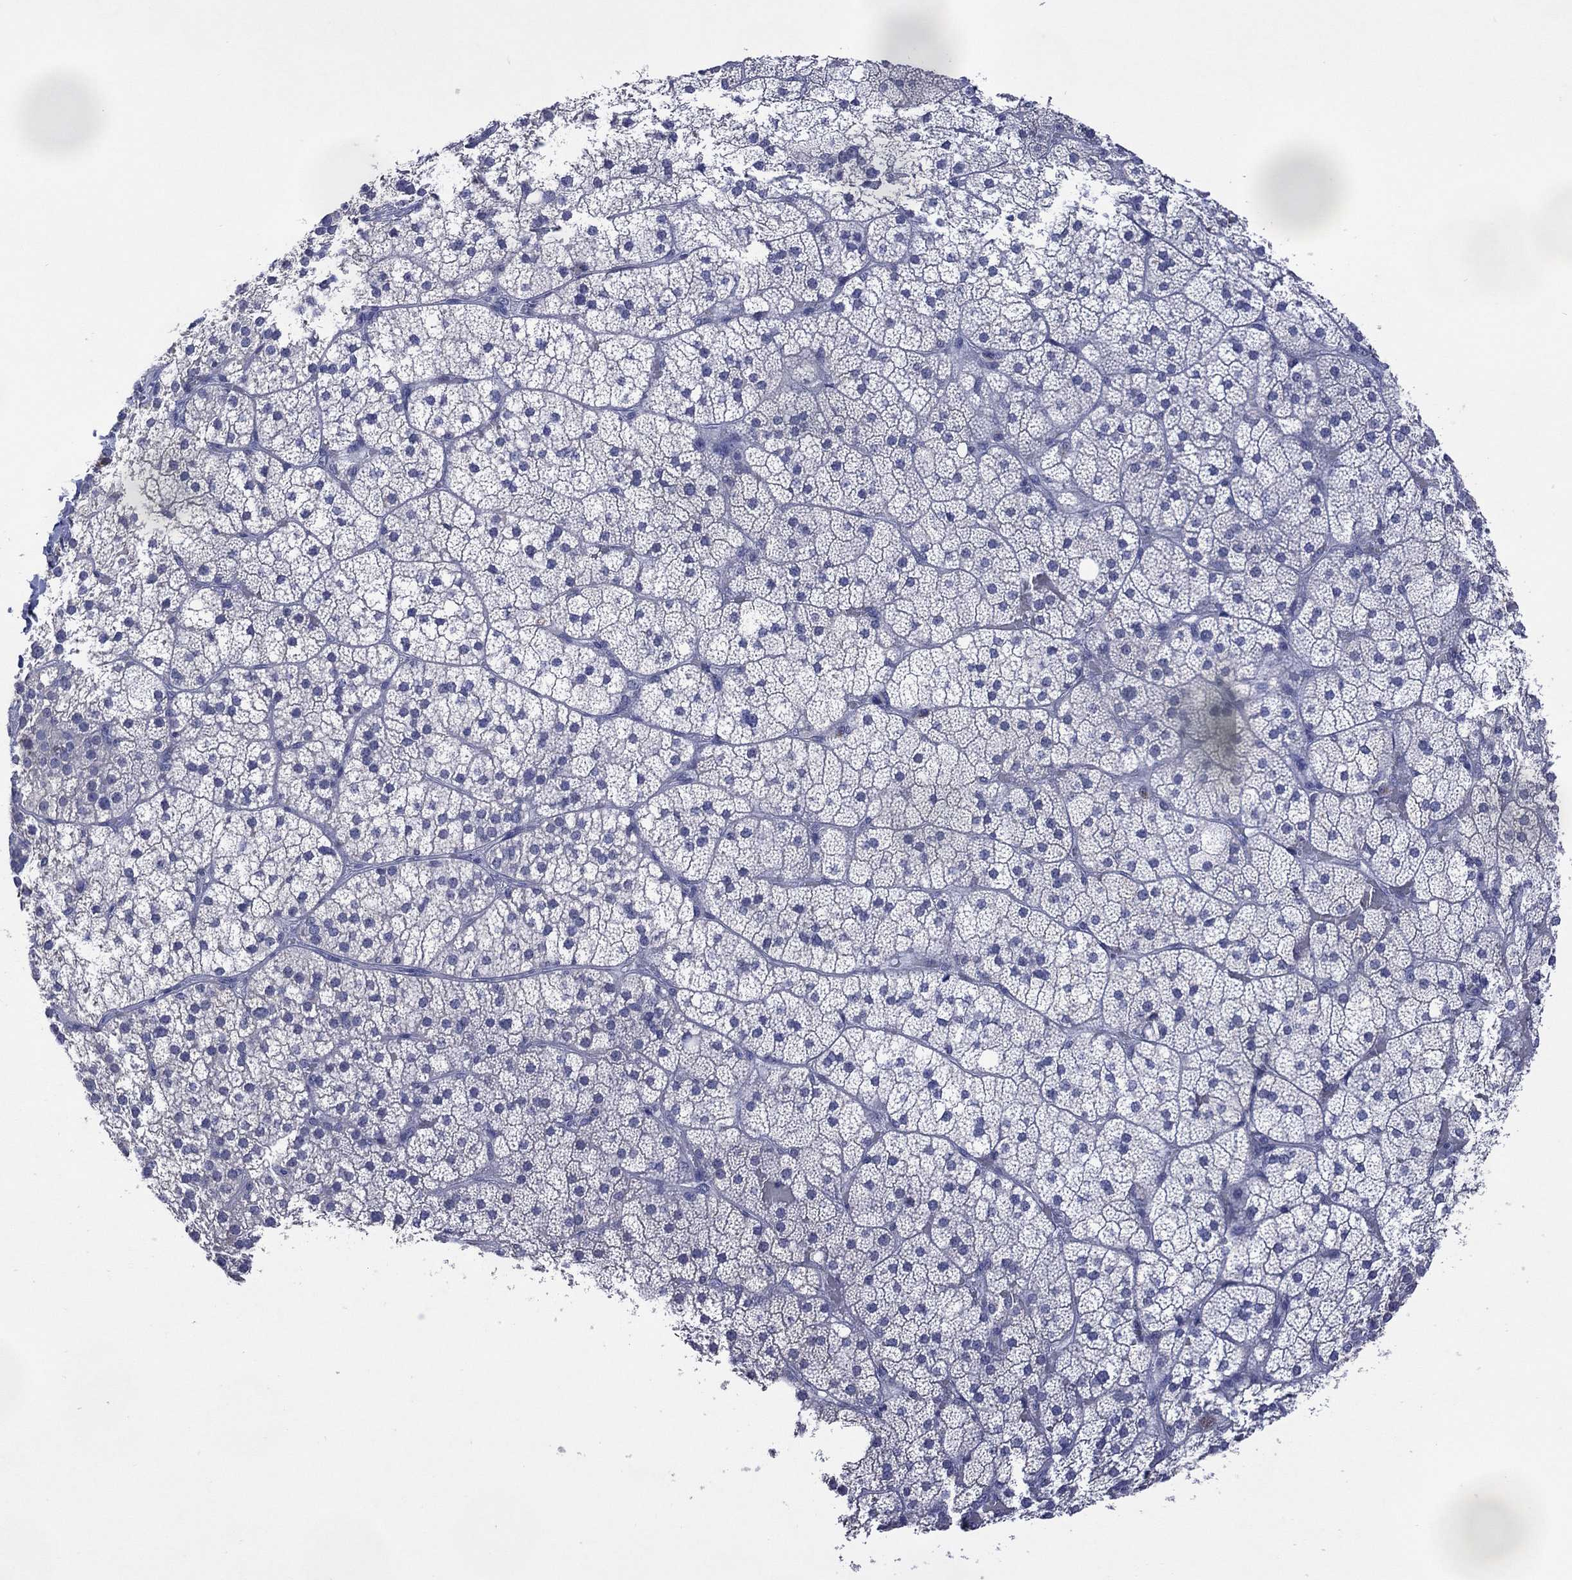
{"staining": {"intensity": "negative", "quantity": "none", "location": "none"}, "tissue": "adrenal gland", "cell_type": "Glandular cells", "image_type": "normal", "snomed": [{"axis": "morphology", "description": "Normal tissue, NOS"}, {"axis": "topography", "description": "Adrenal gland"}], "caption": "Glandular cells show no significant protein positivity in unremarkable adrenal gland. (DAB IHC, high magnification).", "gene": "ASB10", "patient": {"sex": "male", "age": 53}}